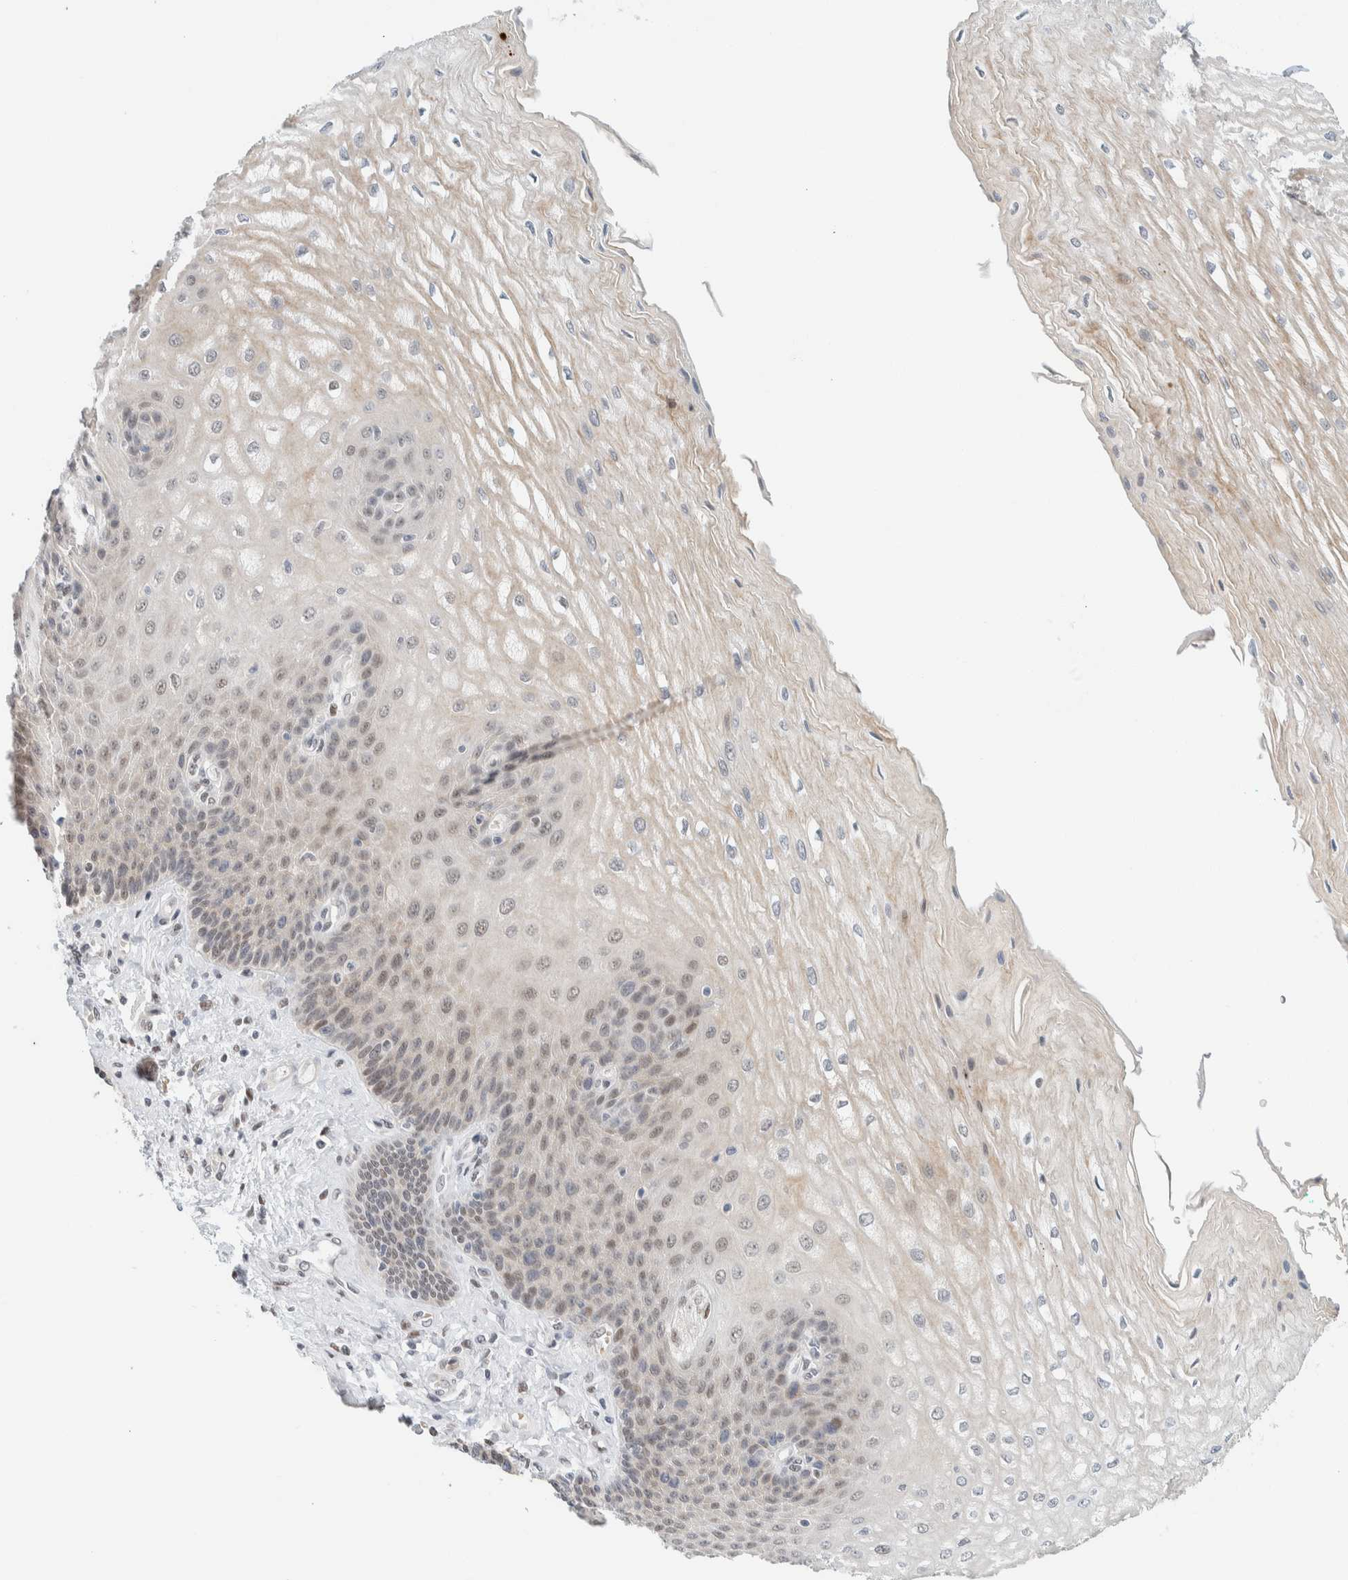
{"staining": {"intensity": "moderate", "quantity": "25%-75%", "location": "nuclear"}, "tissue": "esophagus", "cell_type": "Squamous epithelial cells", "image_type": "normal", "snomed": [{"axis": "morphology", "description": "Normal tissue, NOS"}, {"axis": "topography", "description": "Esophagus"}], "caption": "Moderate nuclear staining is identified in about 25%-75% of squamous epithelial cells in normal esophagus. The staining was performed using DAB, with brown indicating positive protein expression. Nuclei are stained blue with hematoxylin.", "gene": "ZNF683", "patient": {"sex": "male", "age": 54}}